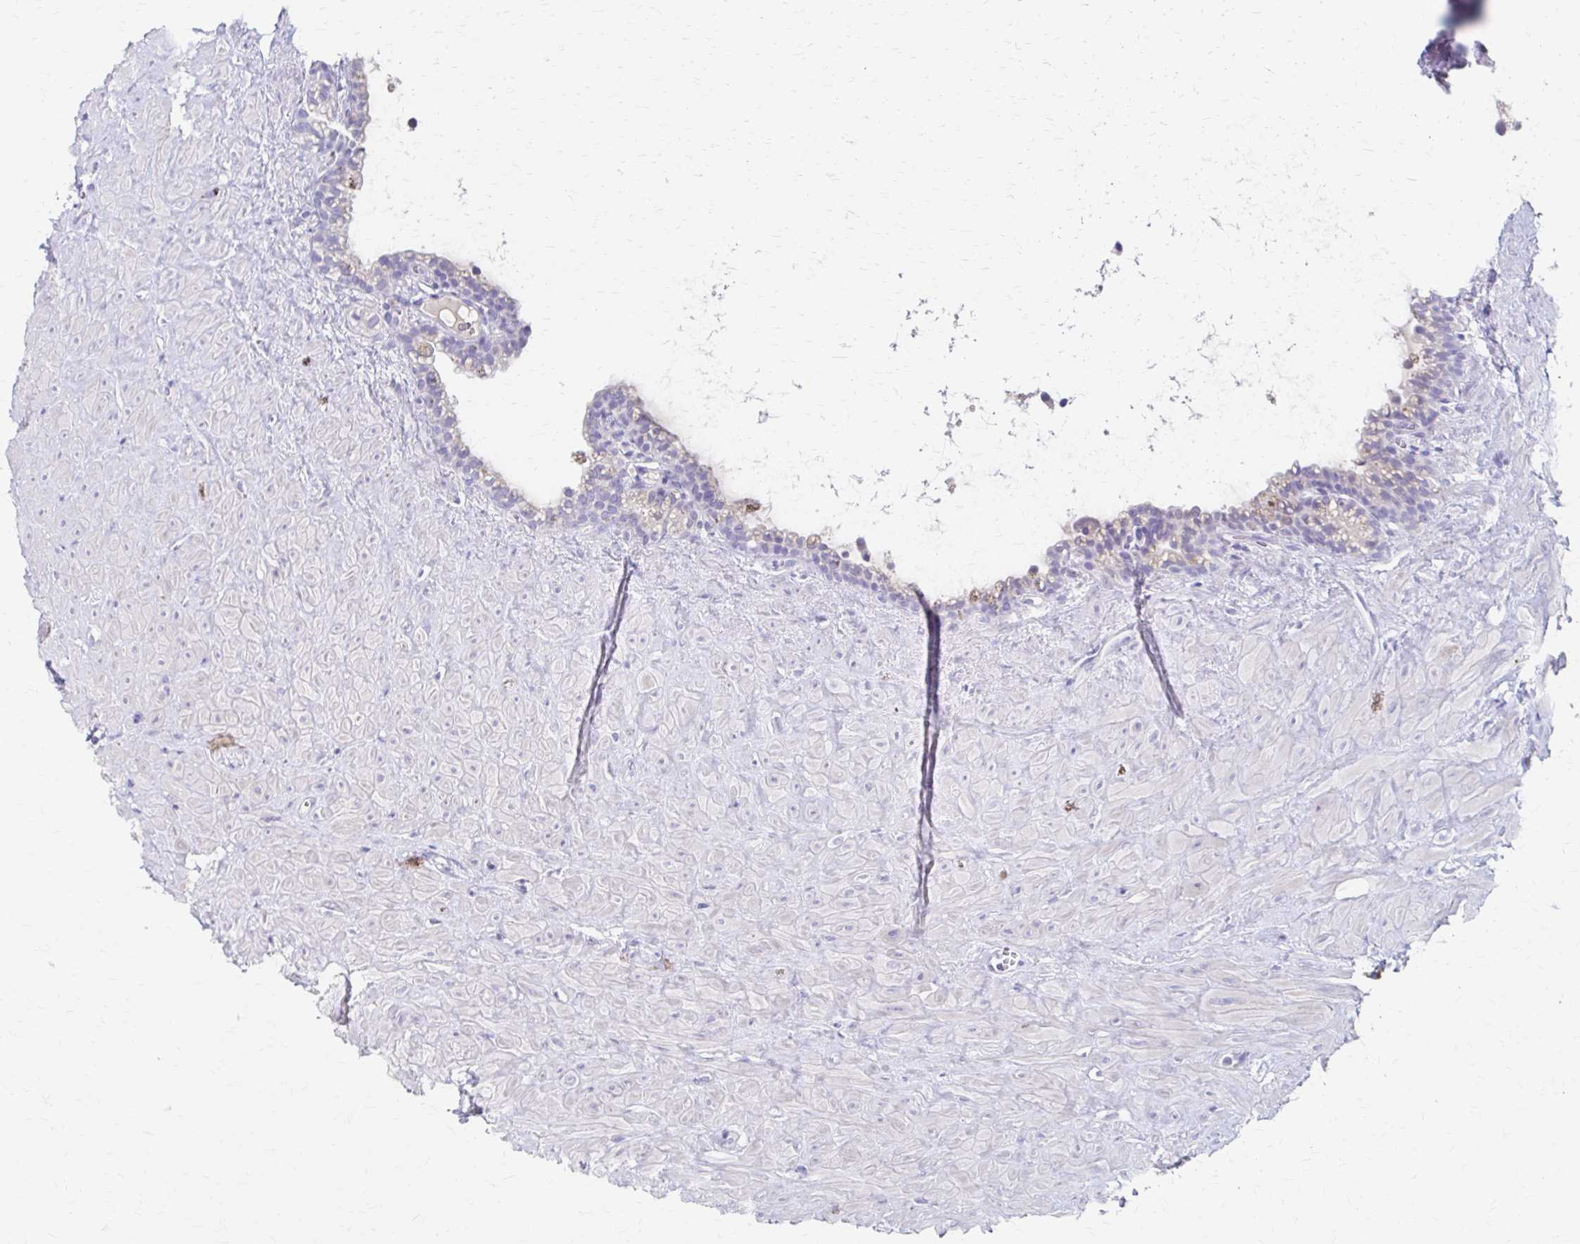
{"staining": {"intensity": "negative", "quantity": "none", "location": "none"}, "tissue": "seminal vesicle", "cell_type": "Glandular cells", "image_type": "normal", "snomed": [{"axis": "morphology", "description": "Normal tissue, NOS"}, {"axis": "topography", "description": "Seminal veicle"}], "caption": "An immunohistochemistry (IHC) micrograph of unremarkable seminal vesicle is shown. There is no staining in glandular cells of seminal vesicle.", "gene": "AZGP1", "patient": {"sex": "male", "age": 76}}